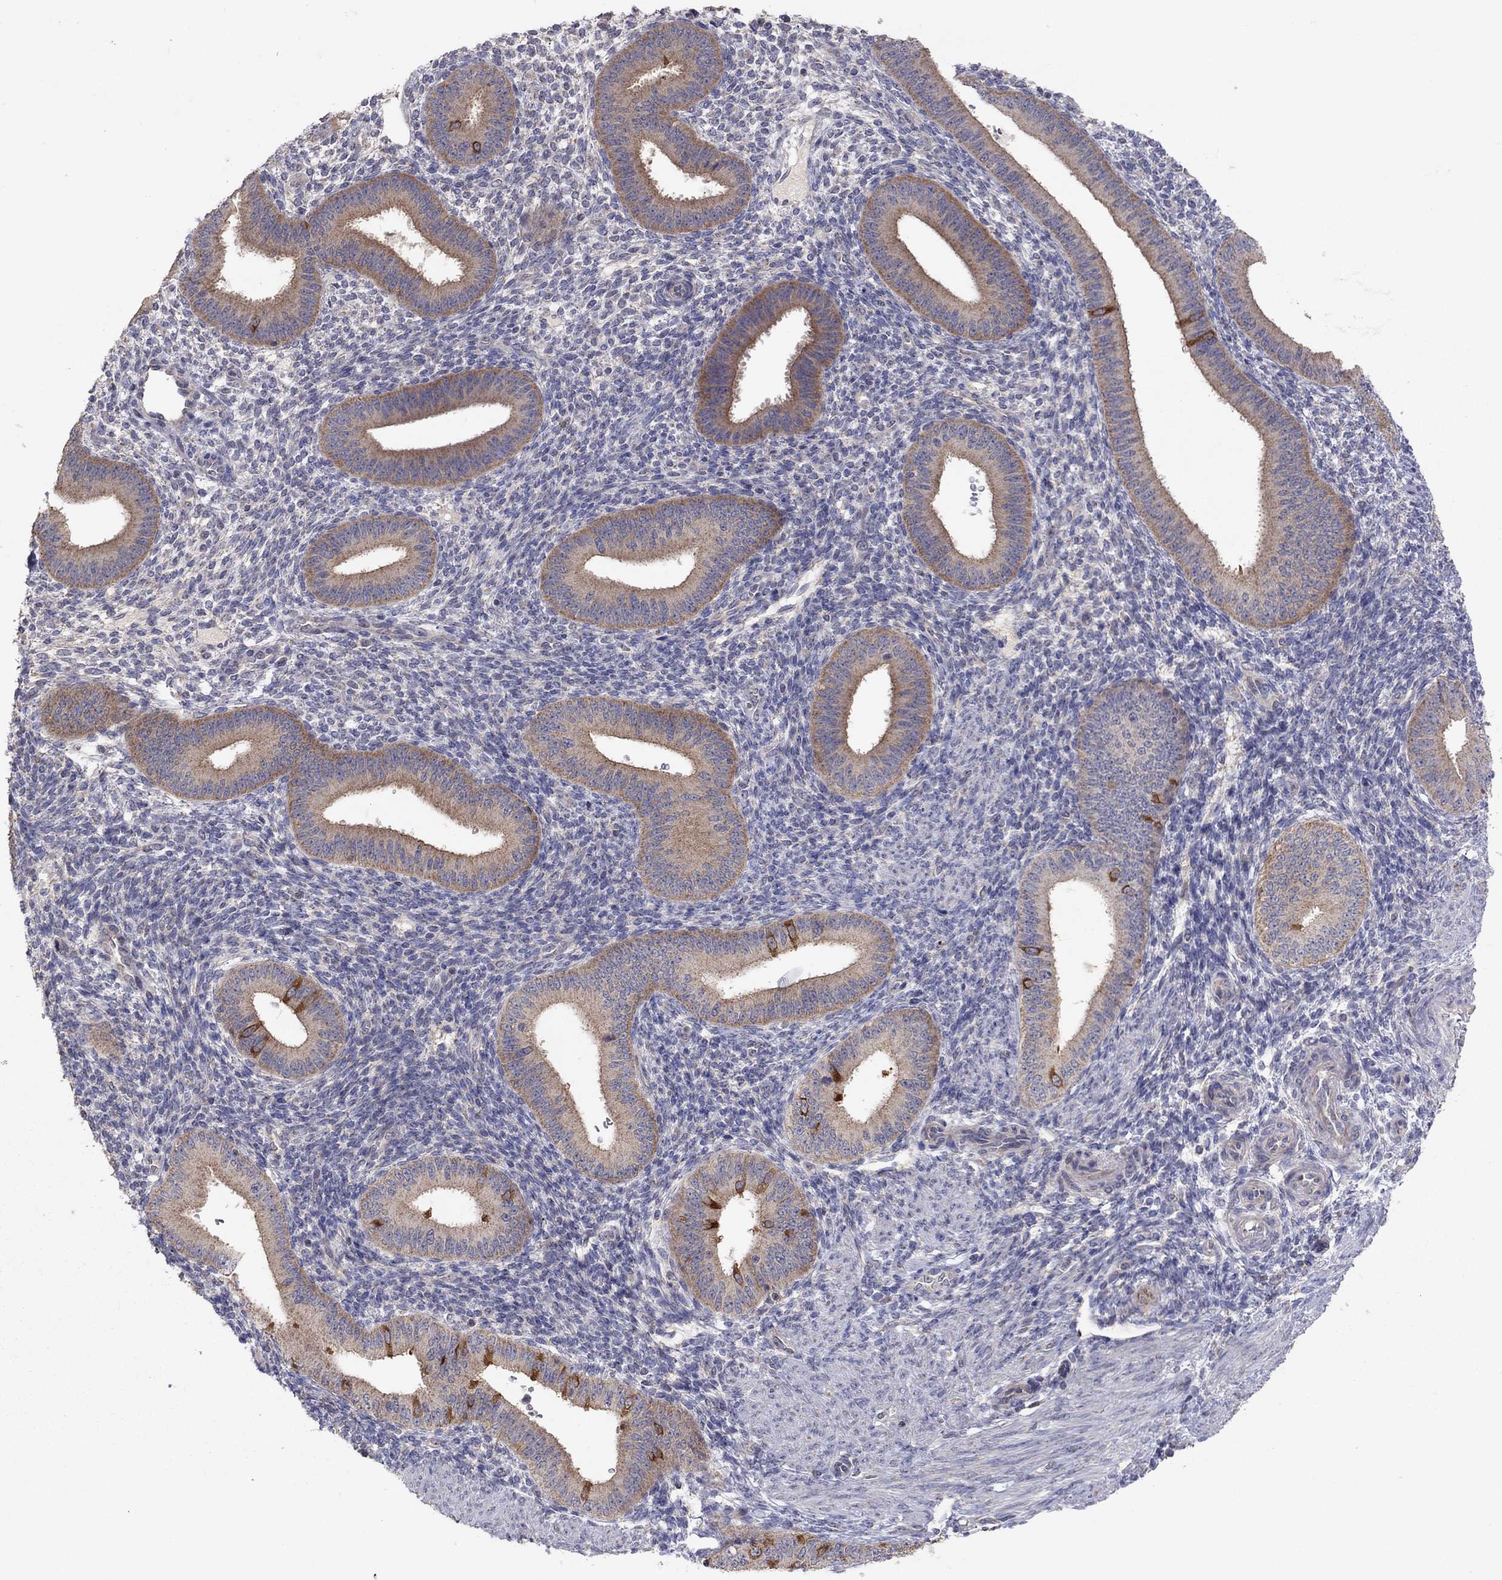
{"staining": {"intensity": "negative", "quantity": "none", "location": "none"}, "tissue": "endometrium", "cell_type": "Cells in endometrial stroma", "image_type": "normal", "snomed": [{"axis": "morphology", "description": "Normal tissue, NOS"}, {"axis": "topography", "description": "Endometrium"}], "caption": "Immunohistochemistry (IHC) of unremarkable endometrium reveals no positivity in cells in endometrial stroma.", "gene": "CRACDL", "patient": {"sex": "female", "age": 39}}